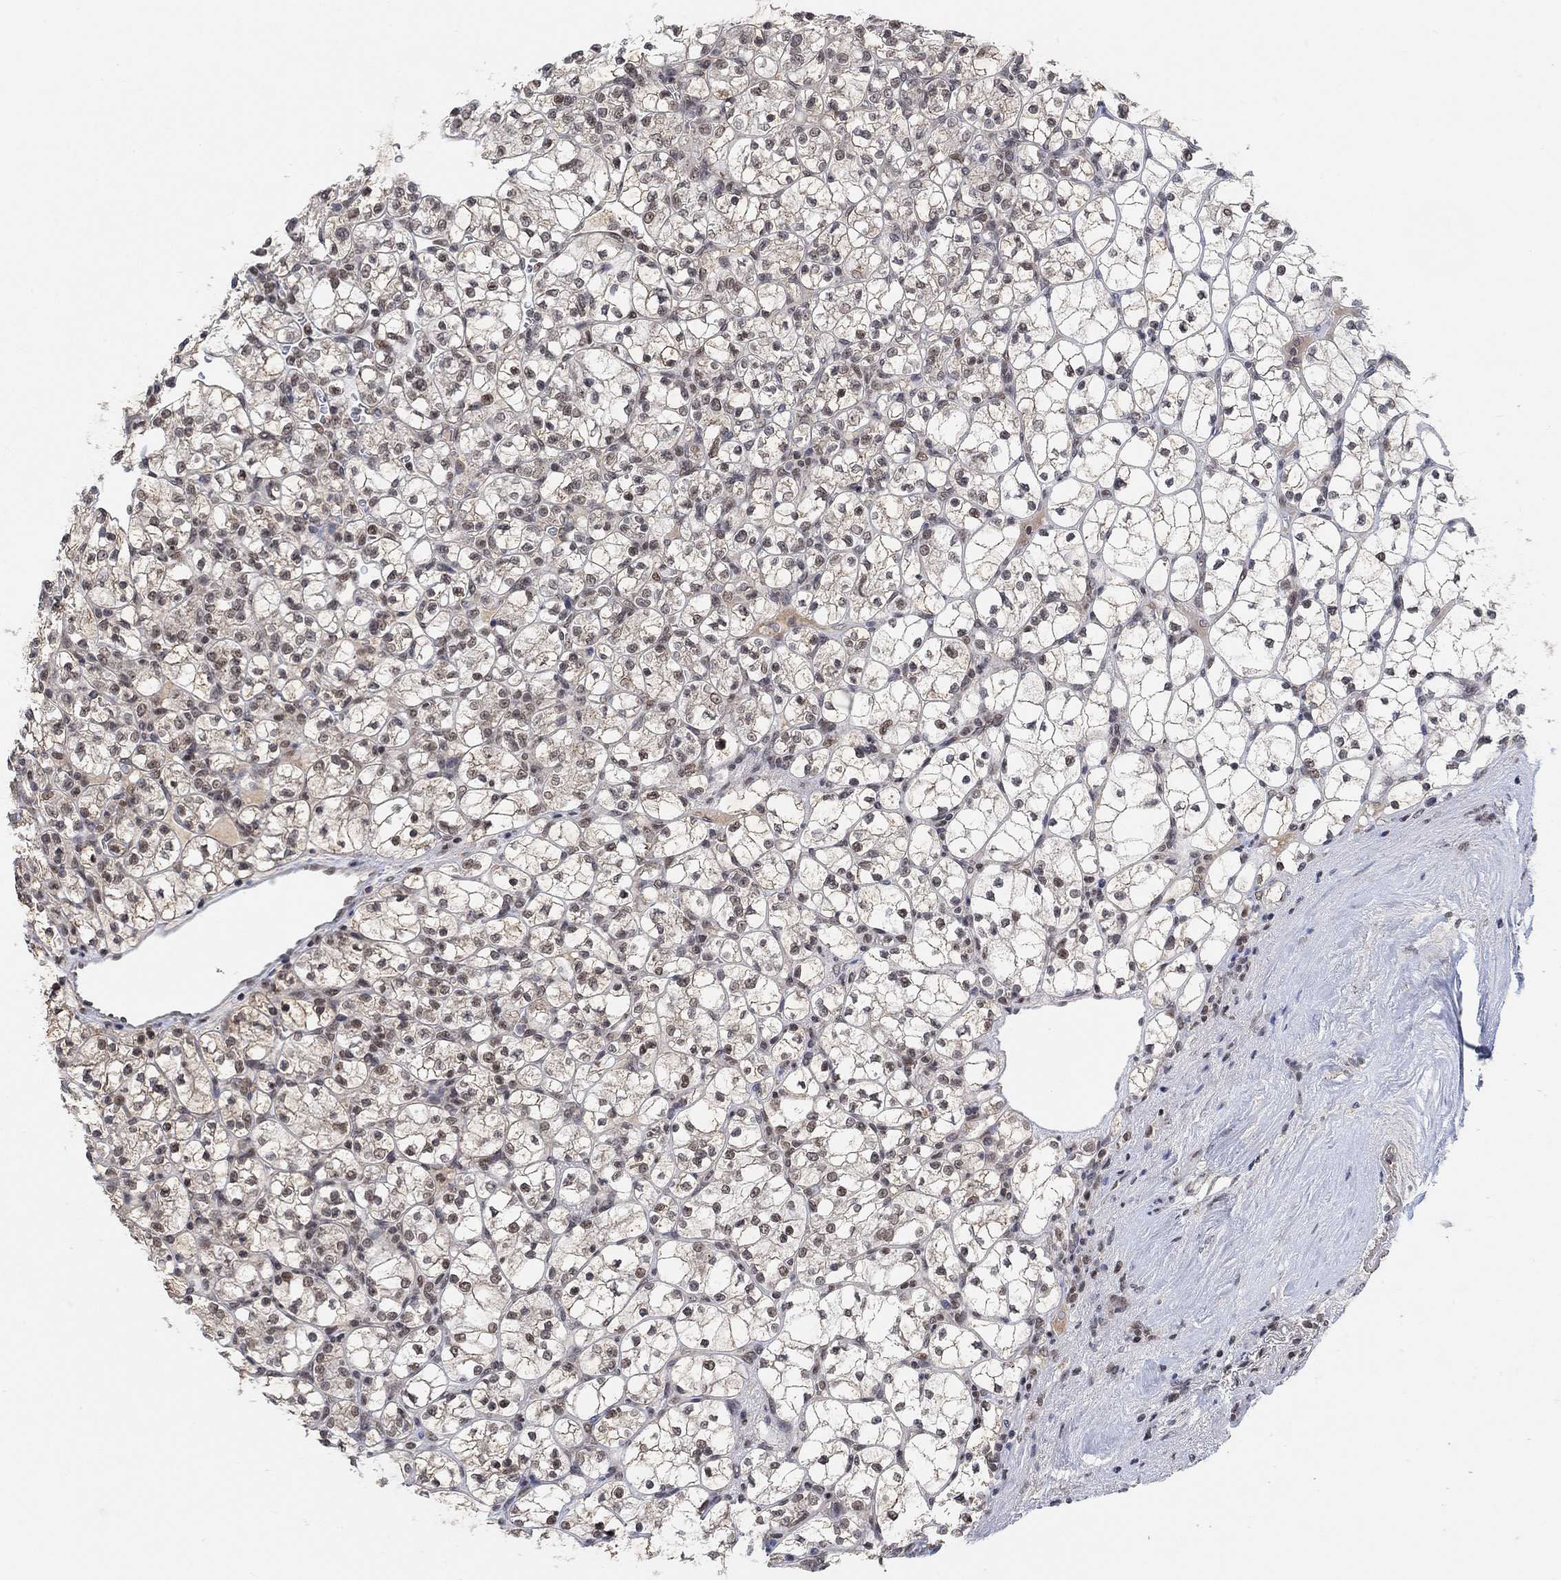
{"staining": {"intensity": "moderate", "quantity": "<25%", "location": "nuclear"}, "tissue": "renal cancer", "cell_type": "Tumor cells", "image_type": "cancer", "snomed": [{"axis": "morphology", "description": "Adenocarcinoma, NOS"}, {"axis": "topography", "description": "Kidney"}], "caption": "A high-resolution micrograph shows IHC staining of renal cancer (adenocarcinoma), which reveals moderate nuclear positivity in approximately <25% of tumor cells. (brown staining indicates protein expression, while blue staining denotes nuclei).", "gene": "THAP8", "patient": {"sex": "female", "age": 89}}